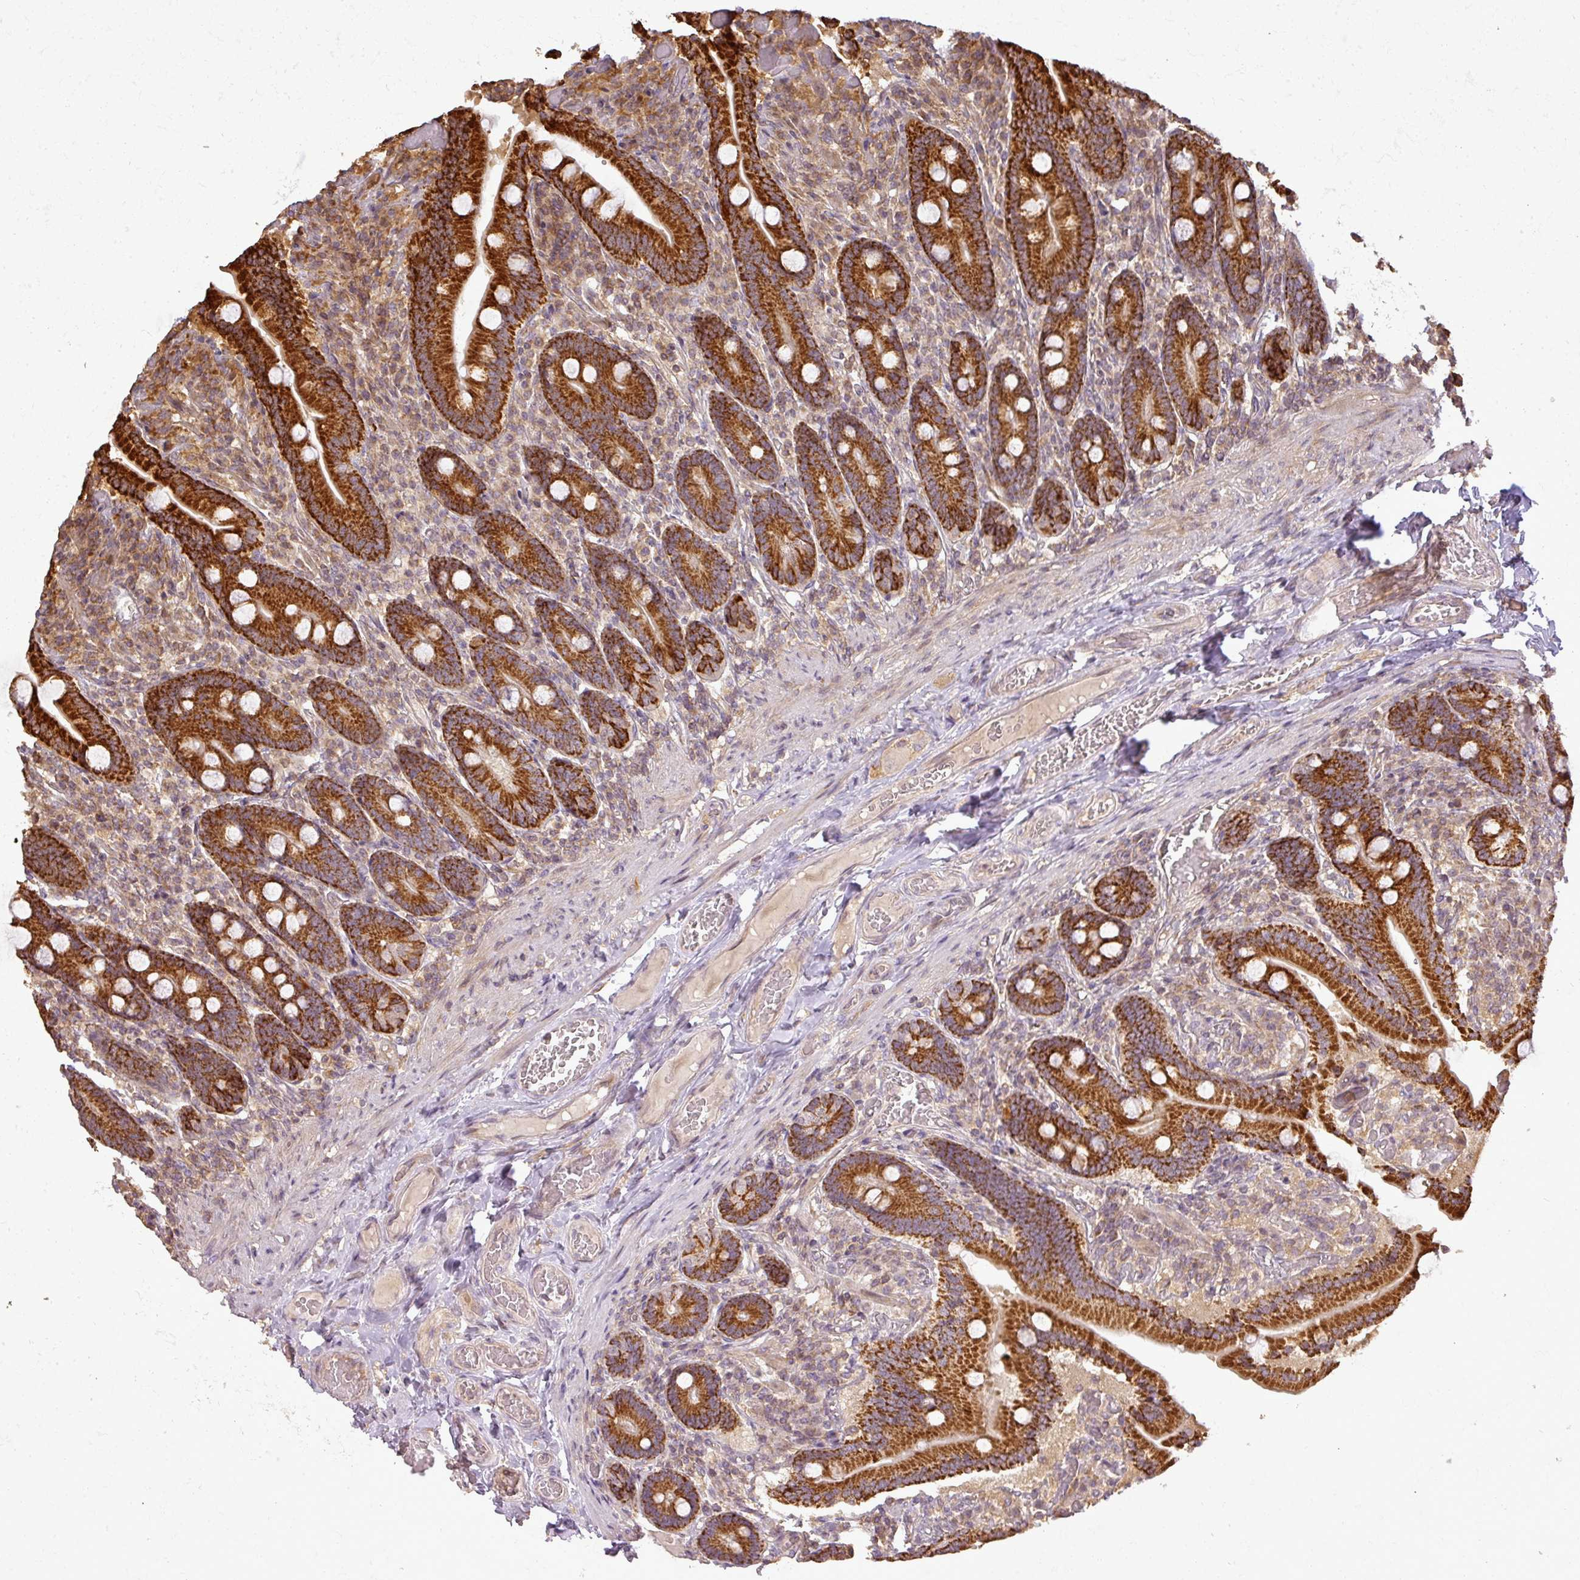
{"staining": {"intensity": "strong", "quantity": ">75%", "location": "cytoplasmic/membranous"}, "tissue": "duodenum", "cell_type": "Glandular cells", "image_type": "normal", "snomed": [{"axis": "morphology", "description": "Normal tissue, NOS"}, {"axis": "topography", "description": "Duodenum"}], "caption": "High-power microscopy captured an immunohistochemistry image of unremarkable duodenum, revealing strong cytoplasmic/membranous expression in approximately >75% of glandular cells. (brown staining indicates protein expression, while blue staining denotes nuclei).", "gene": "FAIM", "patient": {"sex": "female", "age": 62}}